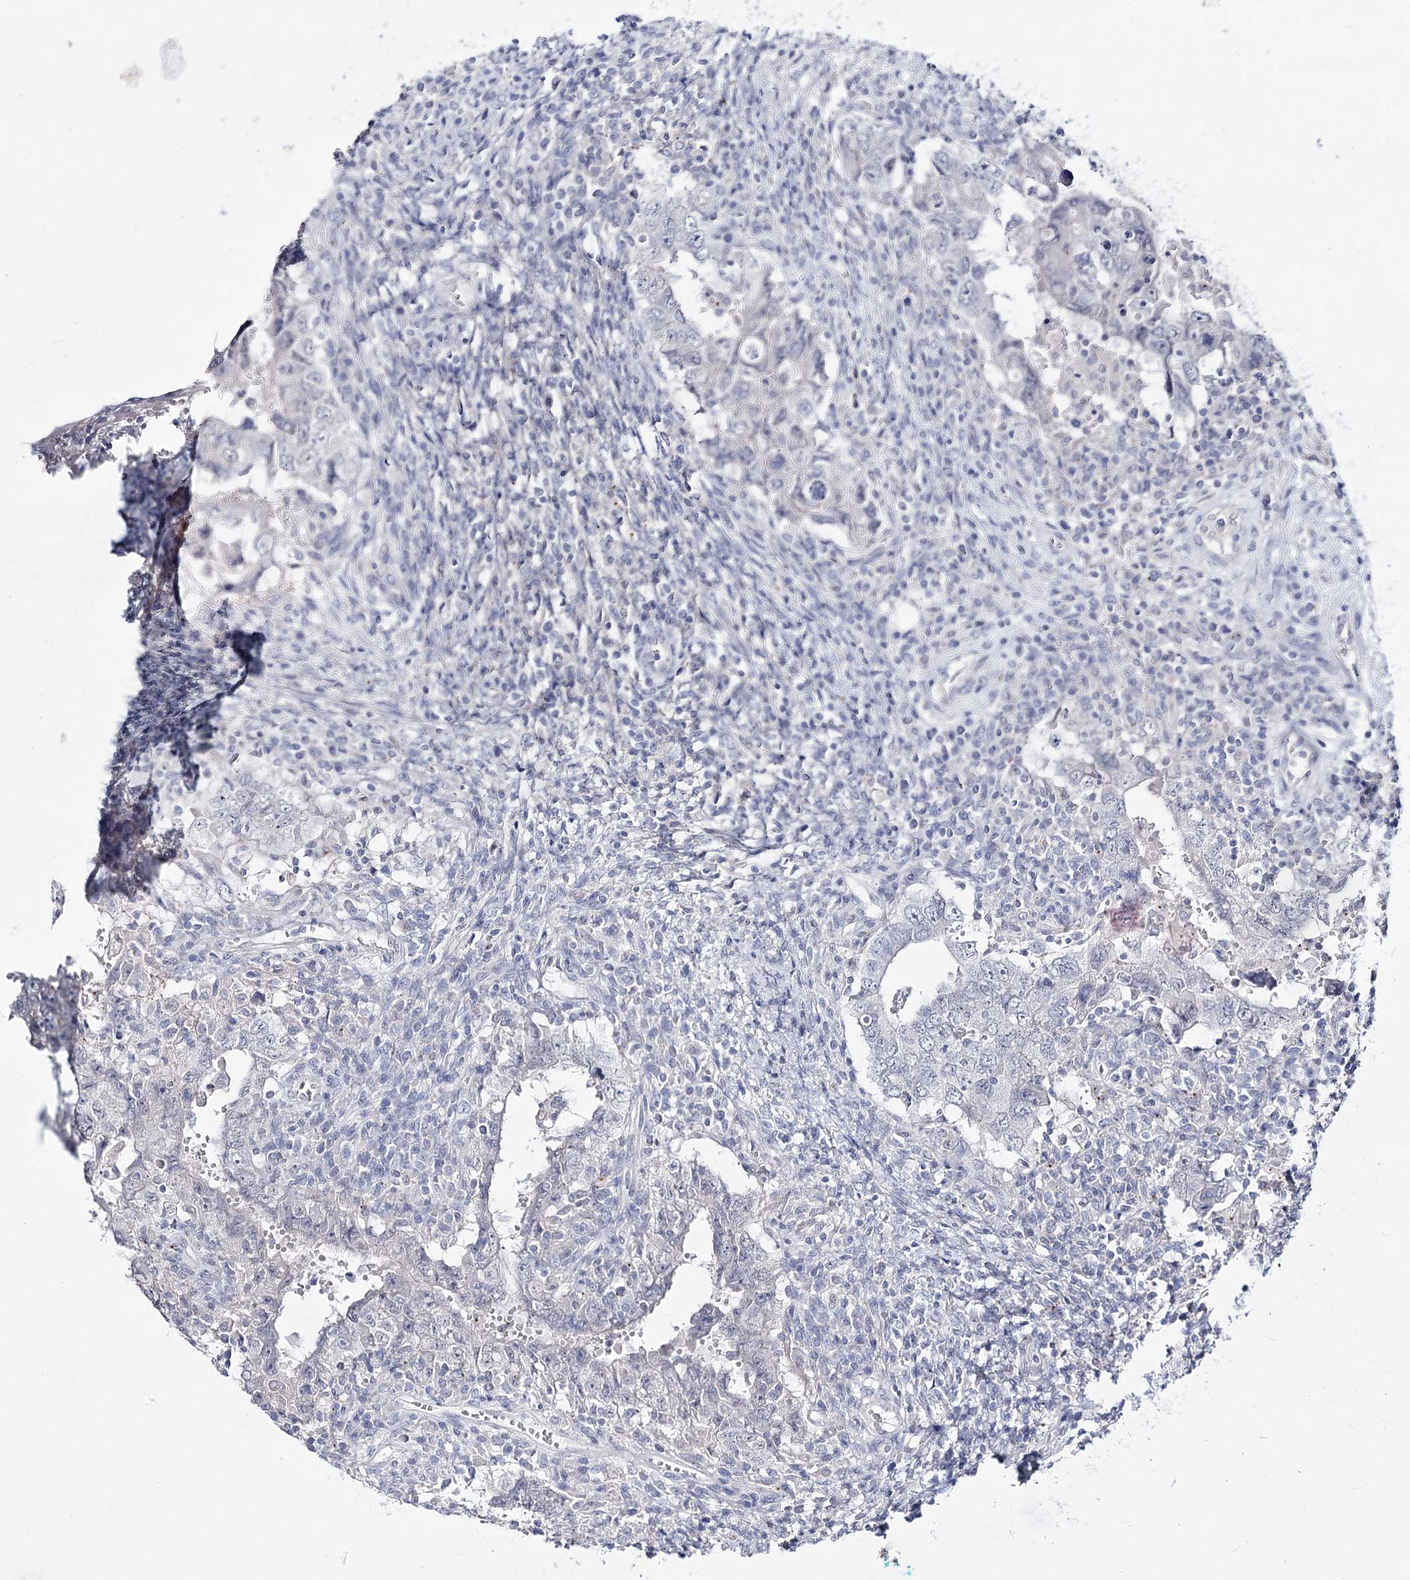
{"staining": {"intensity": "negative", "quantity": "none", "location": "none"}, "tissue": "testis cancer", "cell_type": "Tumor cells", "image_type": "cancer", "snomed": [{"axis": "morphology", "description": "Carcinoma, Embryonal, NOS"}, {"axis": "topography", "description": "Testis"}], "caption": "Micrograph shows no significant protein expression in tumor cells of testis cancer.", "gene": "ATP10B", "patient": {"sex": "male", "age": 26}}